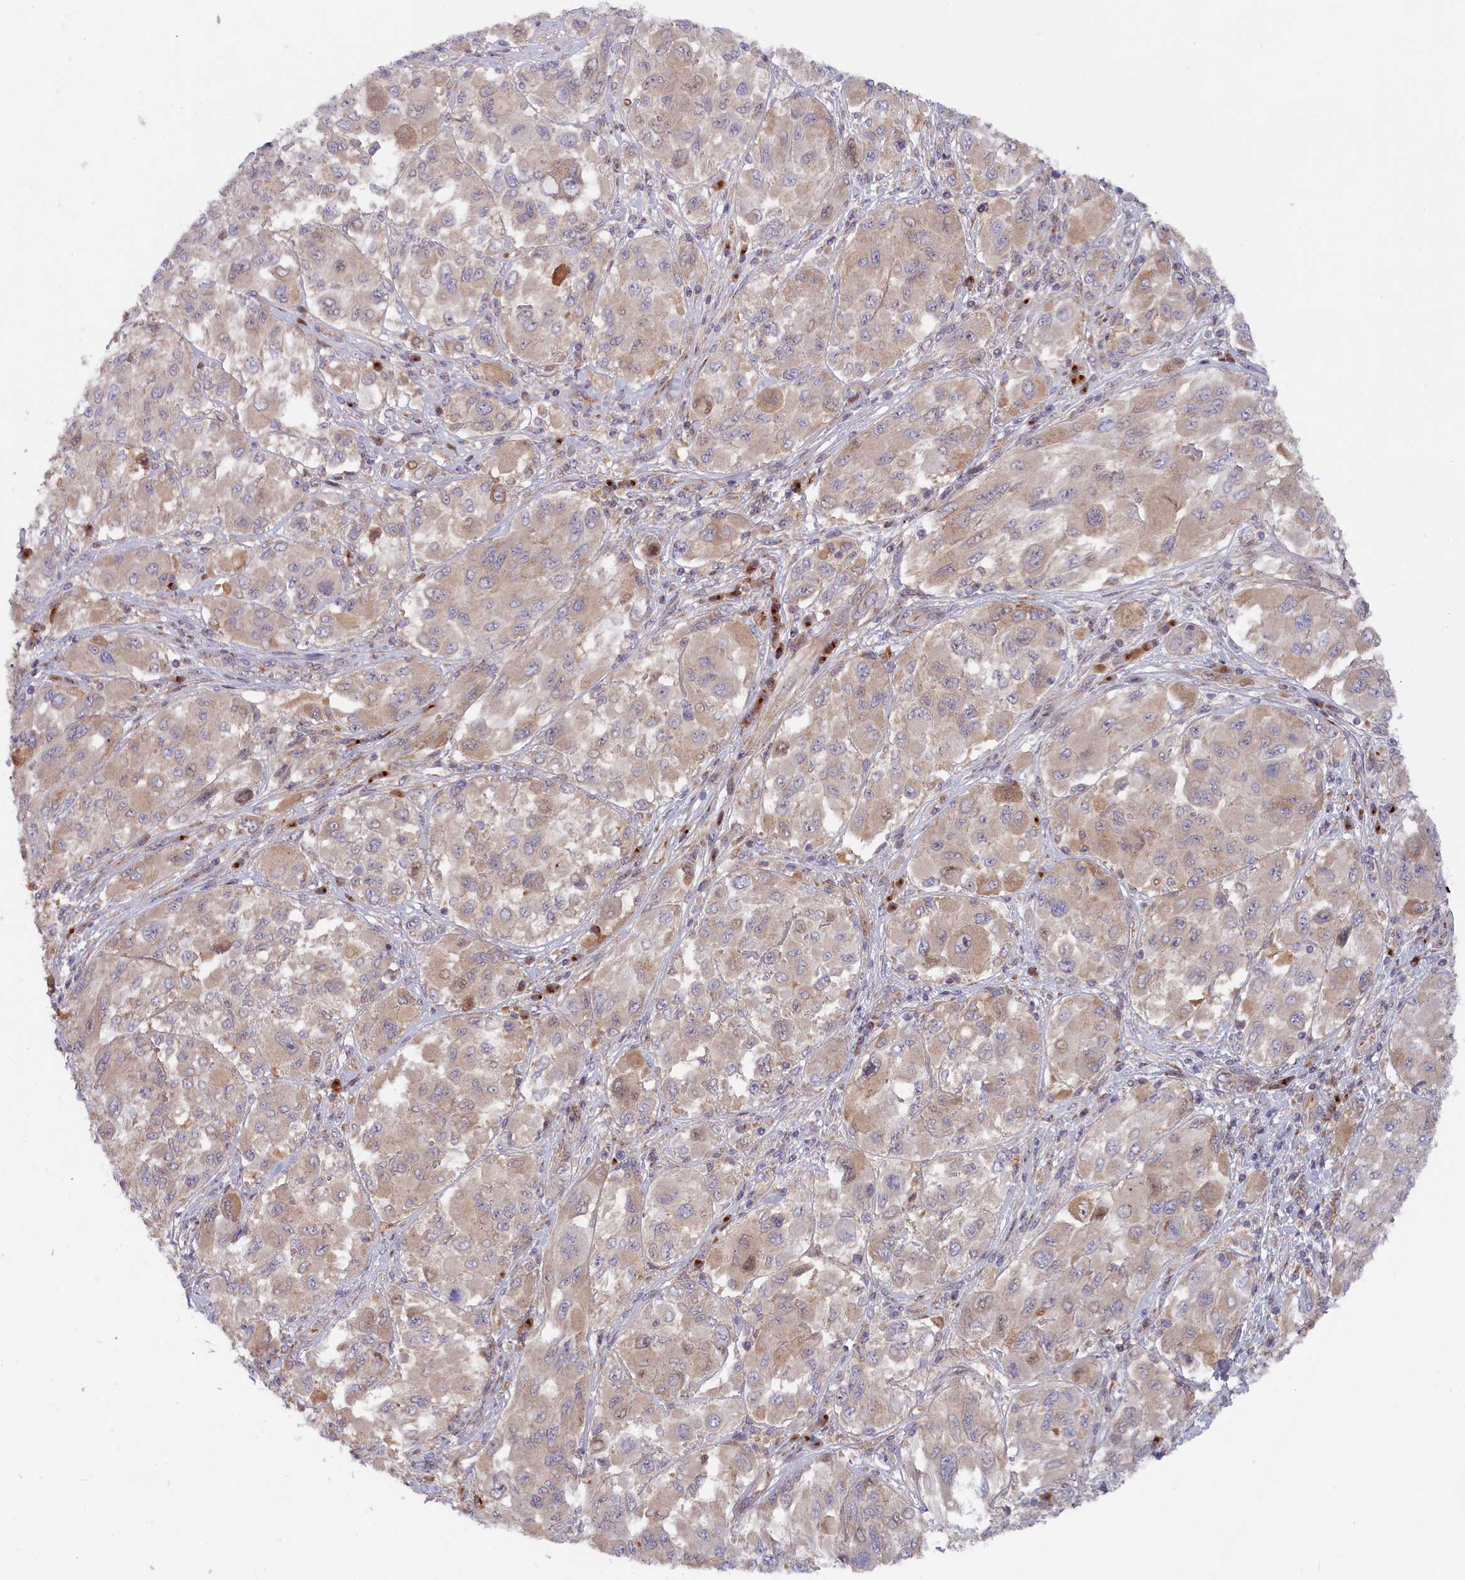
{"staining": {"intensity": "weak", "quantity": "<25%", "location": "cytoplasmic/membranous"}, "tissue": "melanoma", "cell_type": "Tumor cells", "image_type": "cancer", "snomed": [{"axis": "morphology", "description": "Malignant melanoma, NOS"}, {"axis": "topography", "description": "Skin"}], "caption": "IHC of human malignant melanoma exhibits no expression in tumor cells.", "gene": "CHST12", "patient": {"sex": "female", "age": 91}}